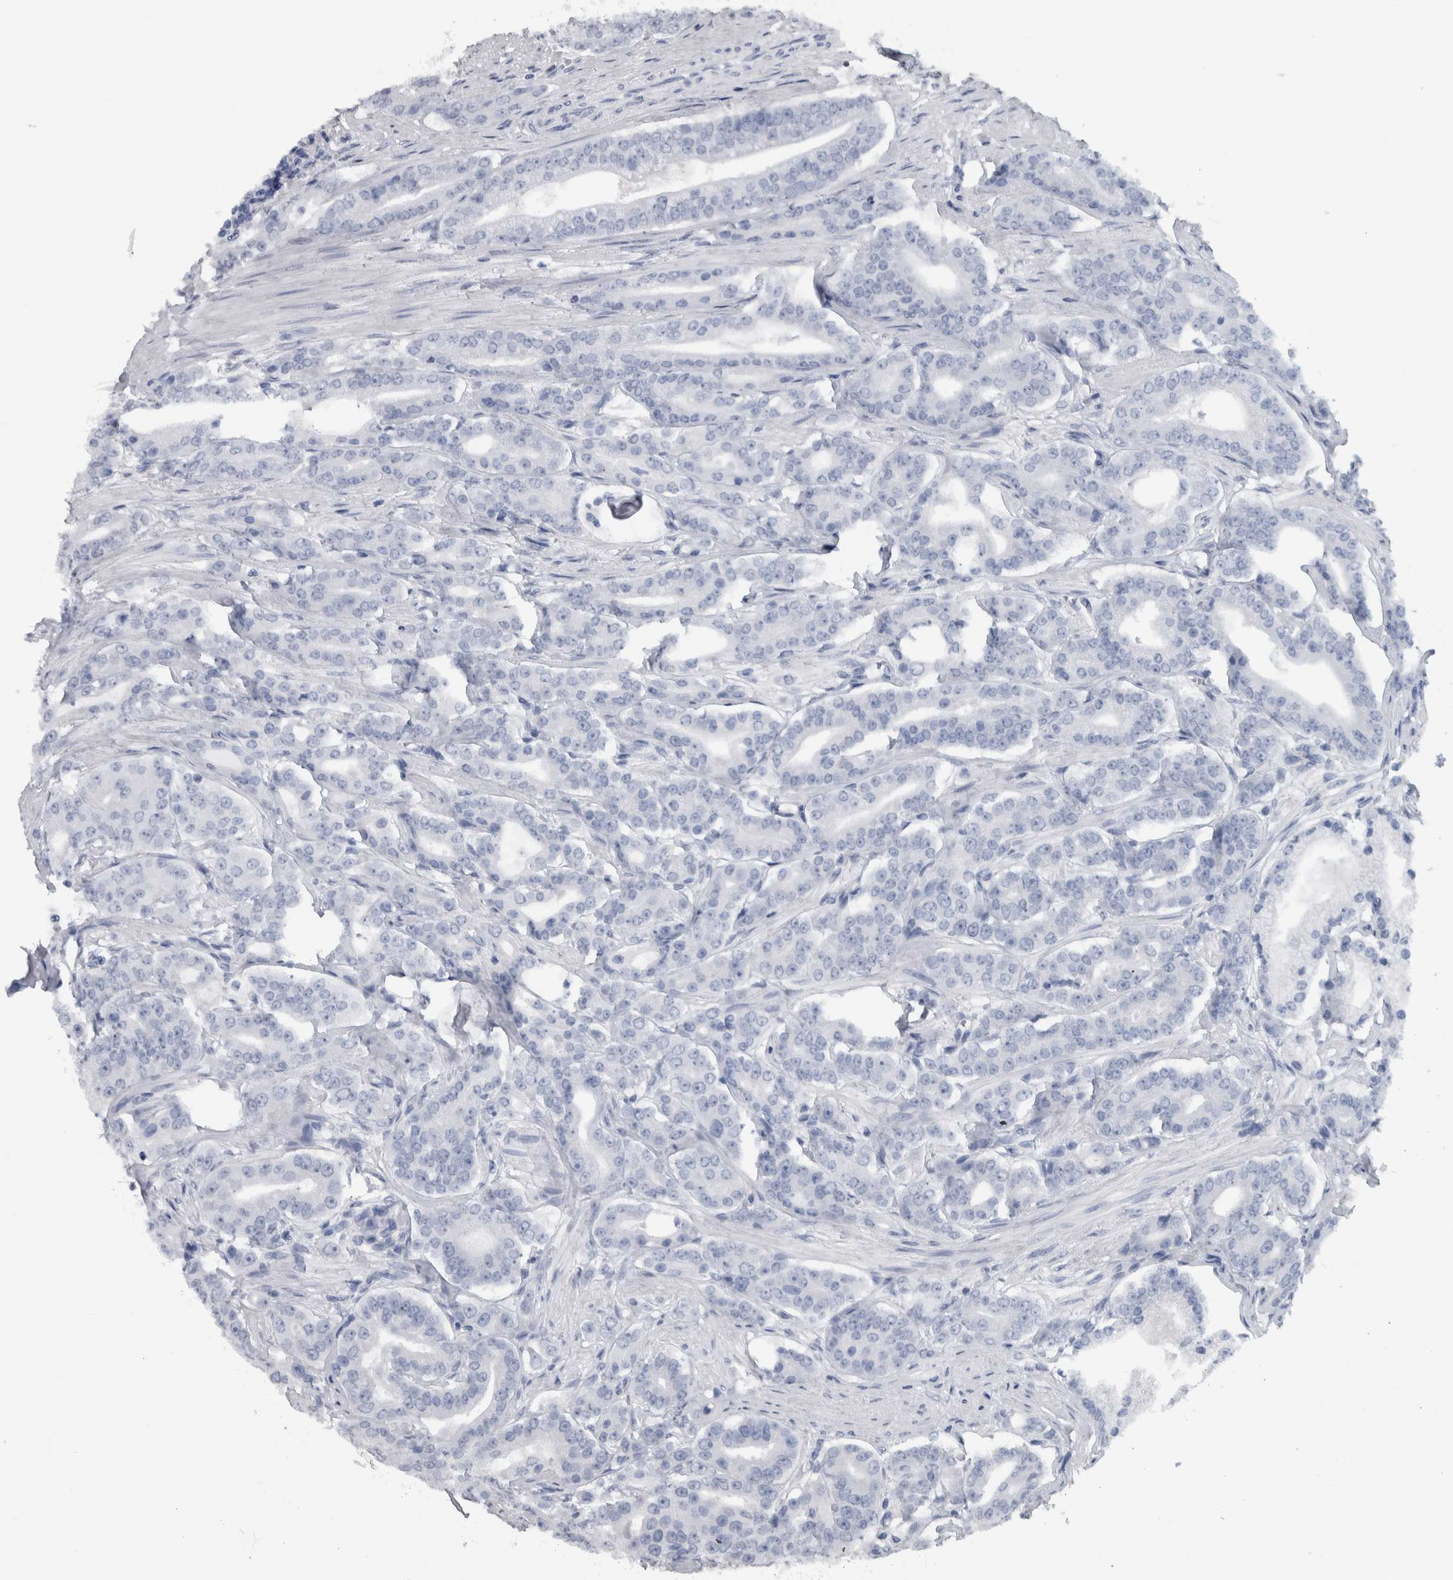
{"staining": {"intensity": "negative", "quantity": "none", "location": "none"}, "tissue": "prostate cancer", "cell_type": "Tumor cells", "image_type": "cancer", "snomed": [{"axis": "morphology", "description": "Adenocarcinoma, High grade"}, {"axis": "topography", "description": "Prostate"}], "caption": "Histopathology image shows no protein staining in tumor cells of prostate adenocarcinoma (high-grade) tissue.", "gene": "CDH17", "patient": {"sex": "male", "age": 71}}